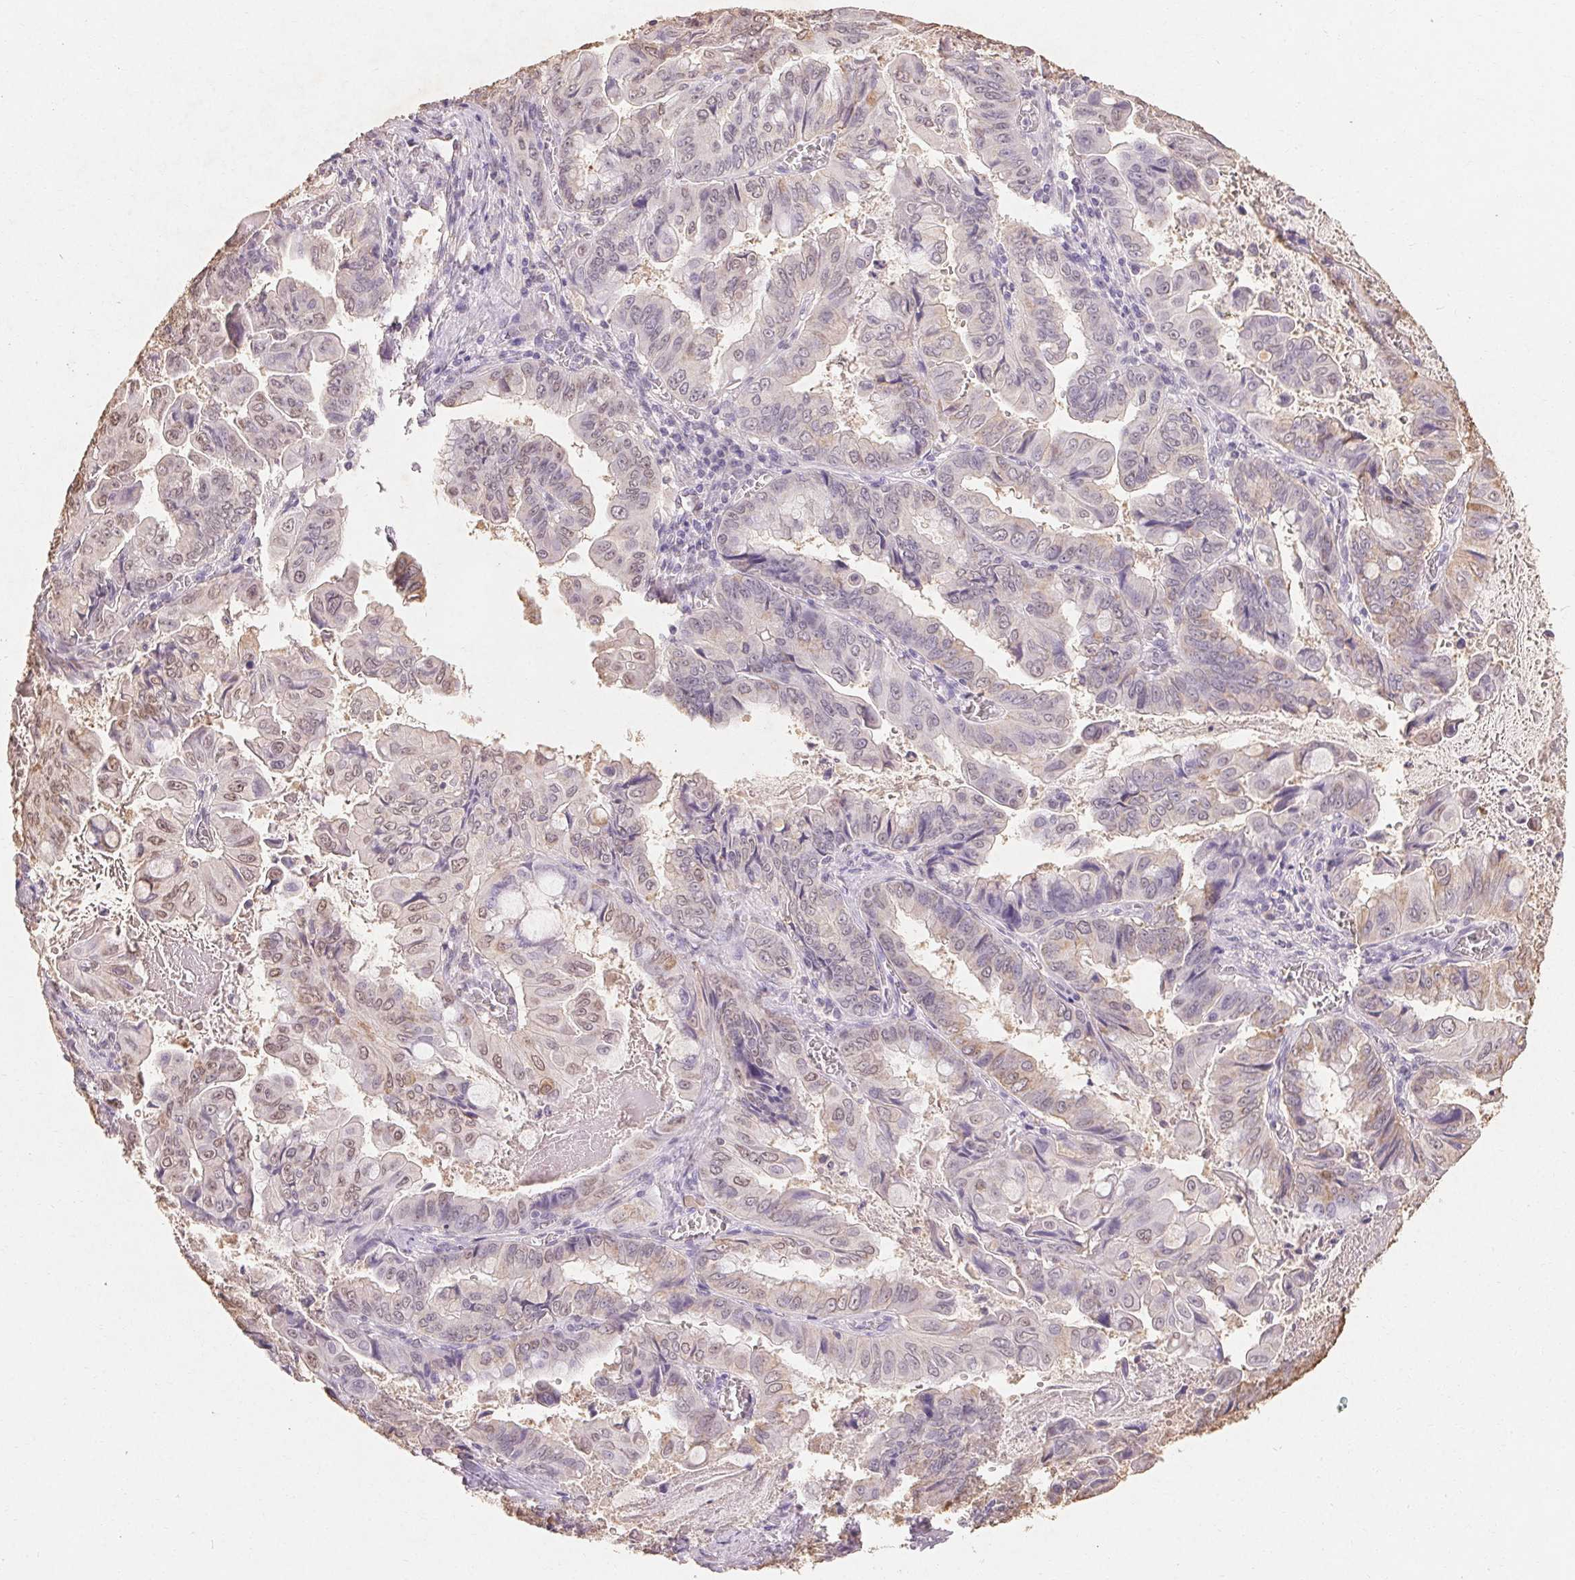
{"staining": {"intensity": "moderate", "quantity": "25%-75%", "location": "cytoplasmic/membranous,nuclear"}, "tissue": "stomach cancer", "cell_type": "Tumor cells", "image_type": "cancer", "snomed": [{"axis": "morphology", "description": "Adenocarcinoma, NOS"}, {"axis": "topography", "description": "Stomach, upper"}], "caption": "Immunohistochemical staining of human stomach cancer (adenocarcinoma) displays medium levels of moderate cytoplasmic/membranous and nuclear protein staining in about 25%-75% of tumor cells.", "gene": "MAP7D2", "patient": {"sex": "male", "age": 80}}